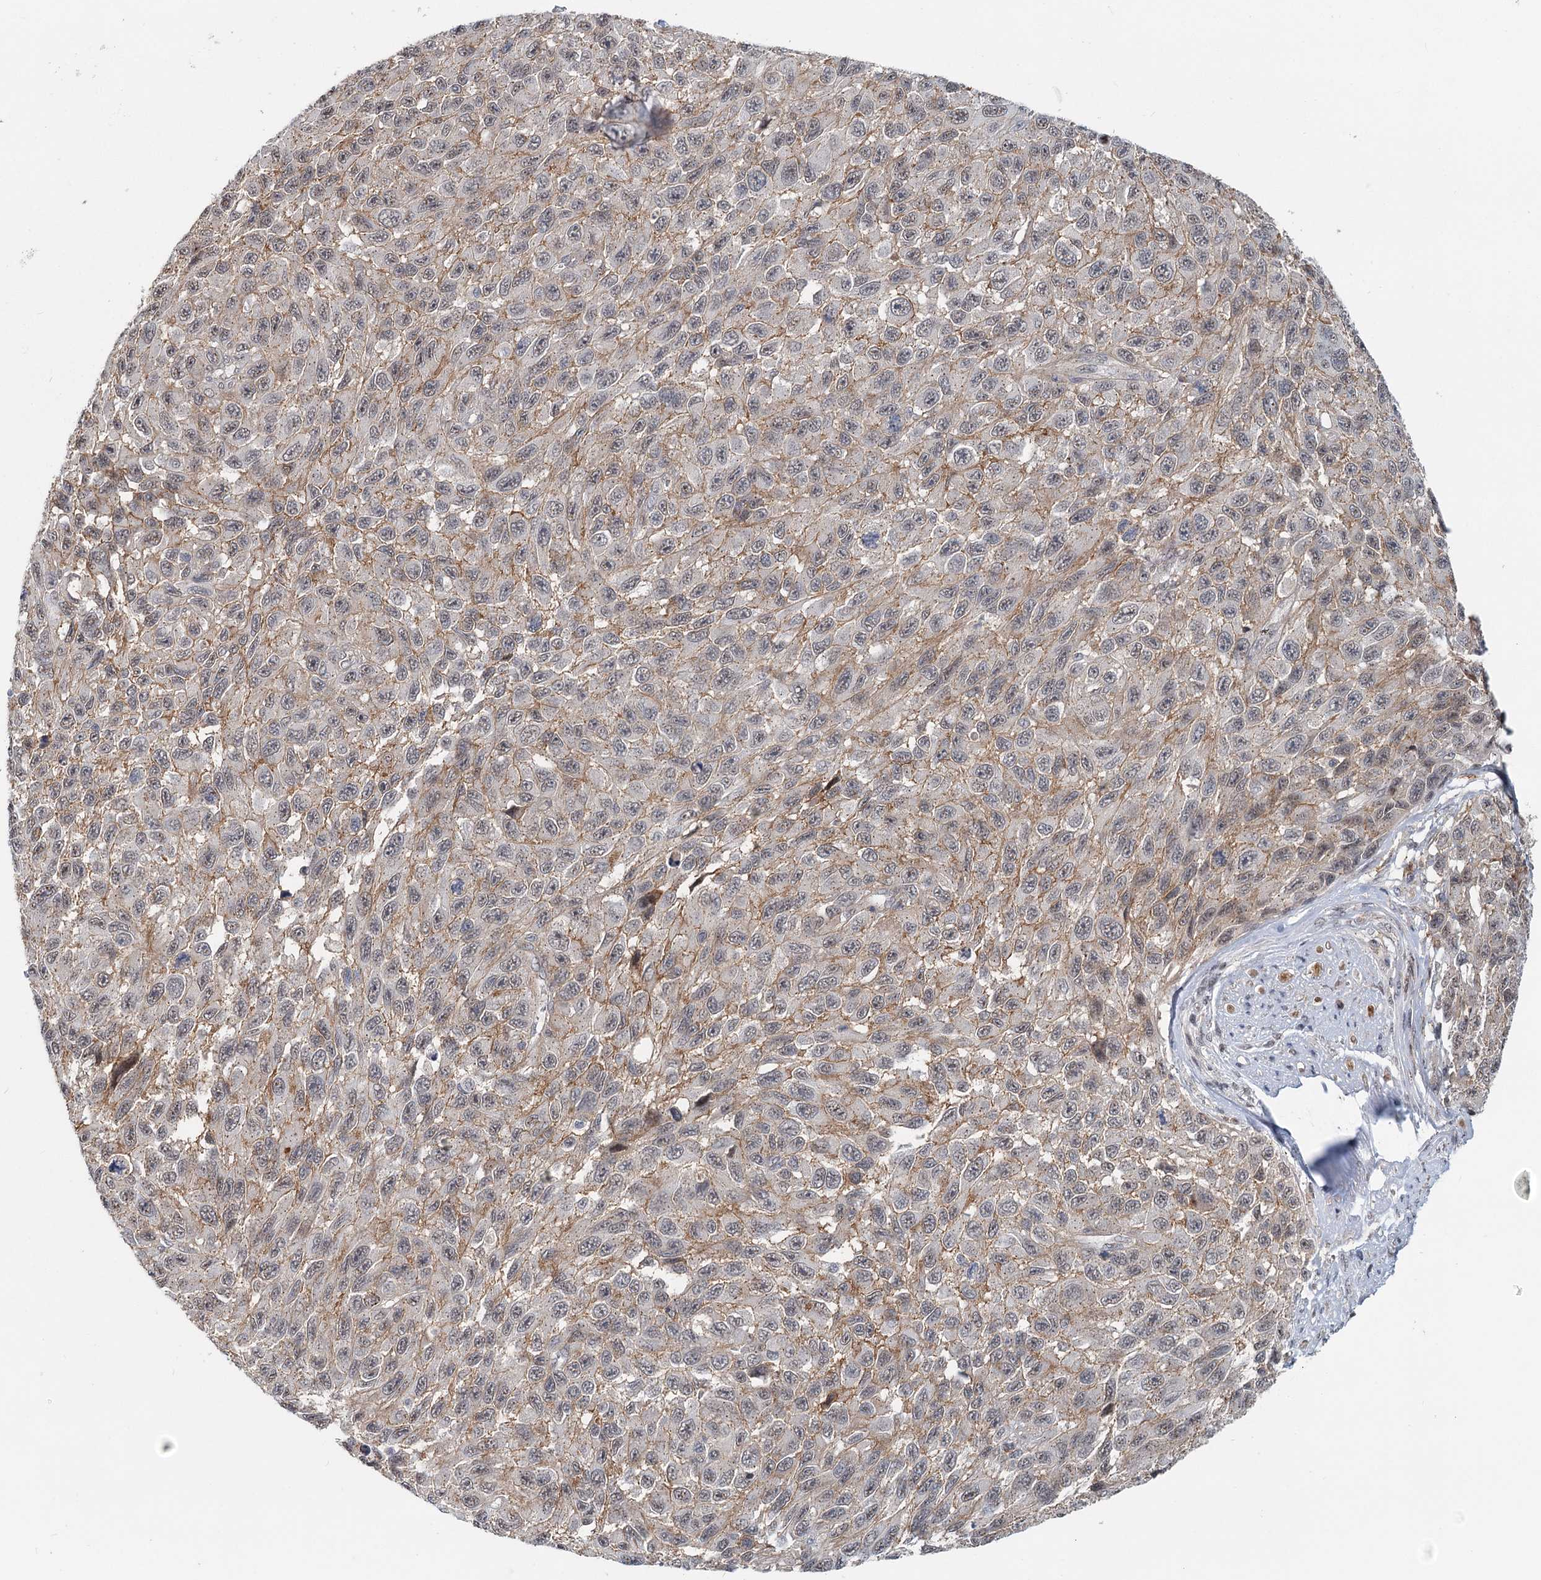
{"staining": {"intensity": "negative", "quantity": "none", "location": "none"}, "tissue": "melanoma", "cell_type": "Tumor cells", "image_type": "cancer", "snomed": [{"axis": "morphology", "description": "Normal tissue, NOS"}, {"axis": "morphology", "description": "Malignant melanoma, NOS"}, {"axis": "topography", "description": "Skin"}], "caption": "The image shows no staining of tumor cells in malignant melanoma.", "gene": "CDC42SE2", "patient": {"sex": "female", "age": 96}}